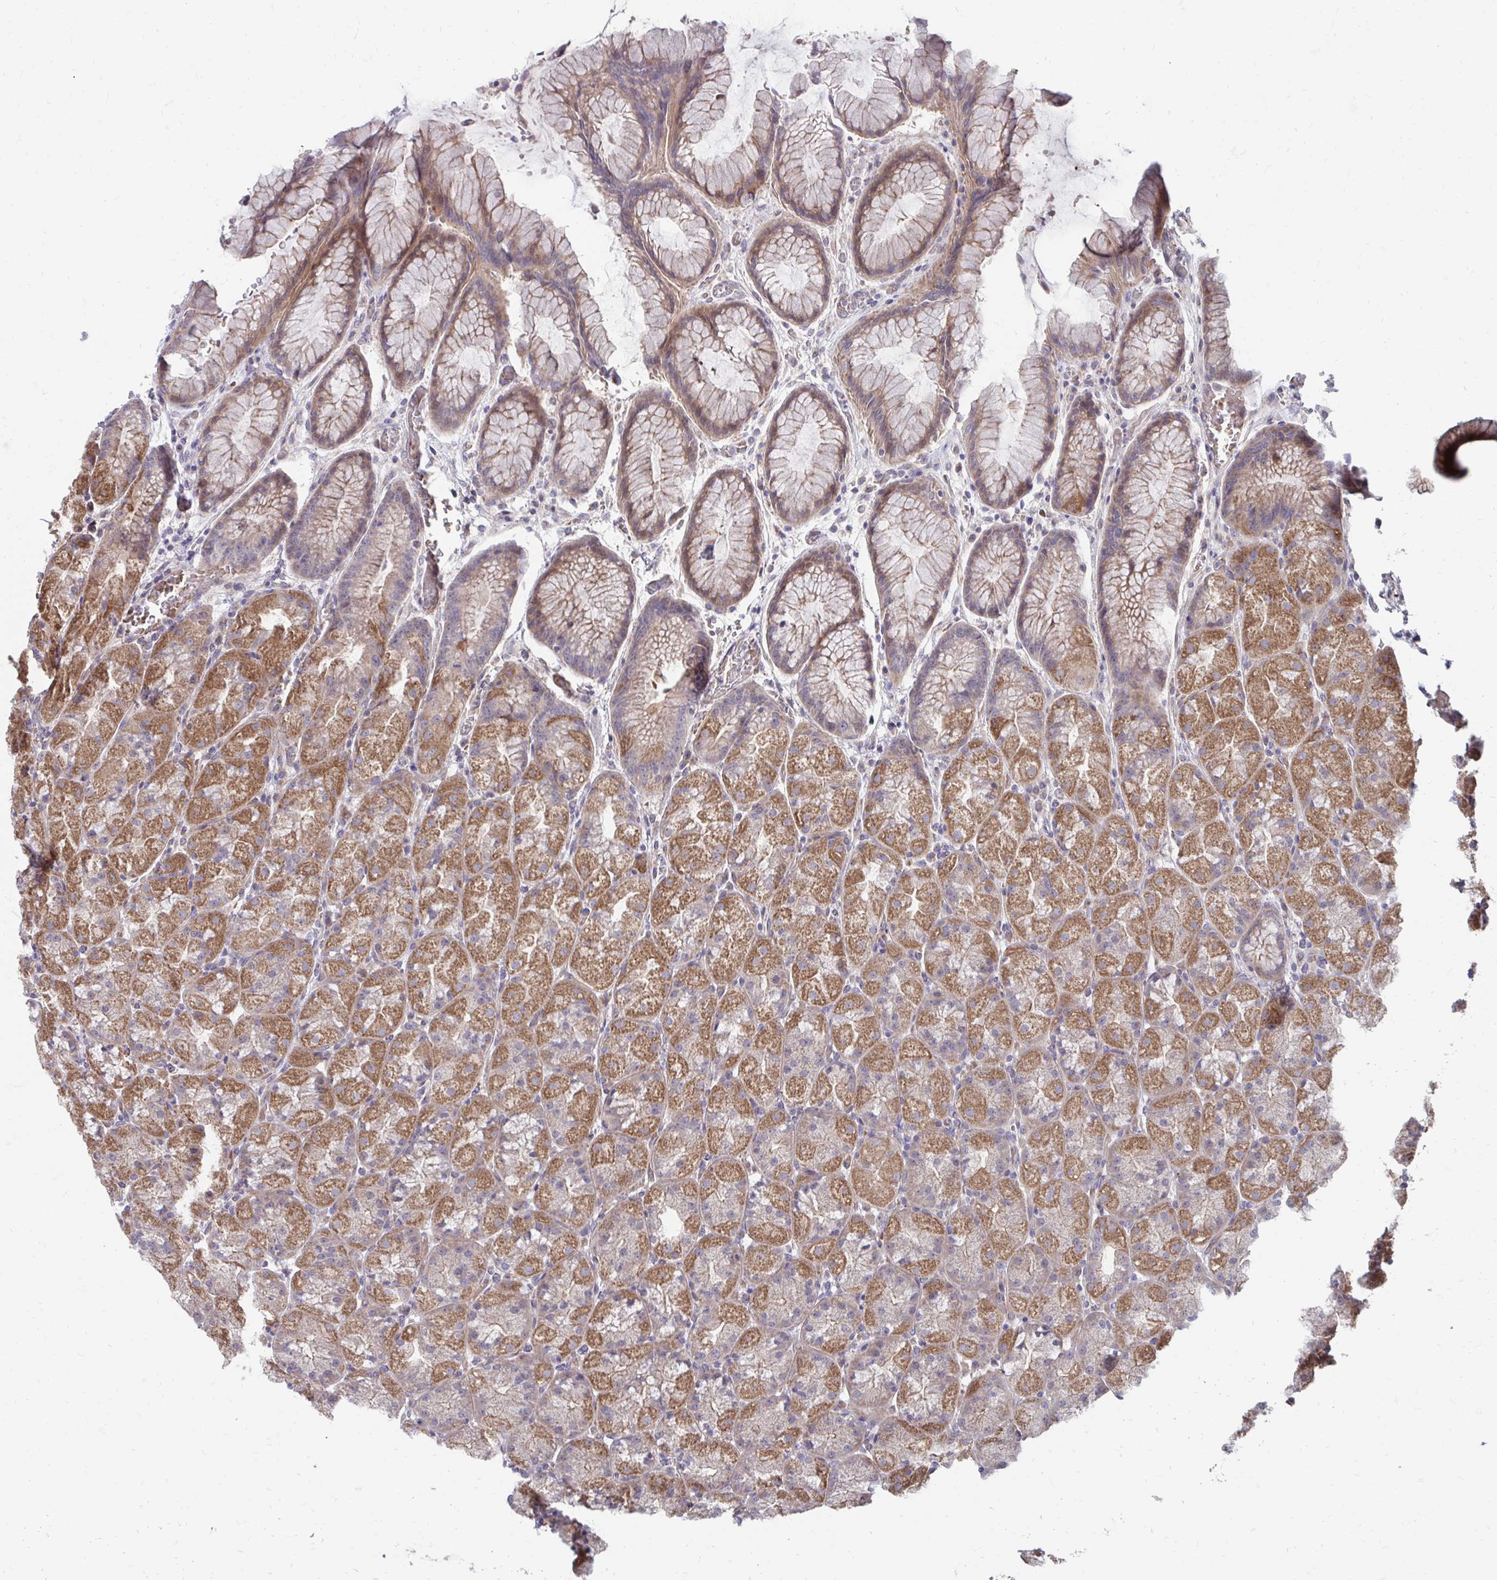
{"staining": {"intensity": "moderate", "quantity": ">75%", "location": "cytoplasmic/membranous"}, "tissue": "stomach", "cell_type": "Glandular cells", "image_type": "normal", "snomed": [{"axis": "morphology", "description": "Normal tissue, NOS"}, {"axis": "topography", "description": "Stomach, upper"}, {"axis": "topography", "description": "Stomach"}], "caption": "The micrograph displays immunohistochemical staining of normal stomach. There is moderate cytoplasmic/membranous expression is seen in approximately >75% of glandular cells. The staining was performed using DAB, with brown indicating positive protein expression. Nuclei are stained blue with hematoxylin.", "gene": "ITPR2", "patient": {"sex": "male", "age": 48}}